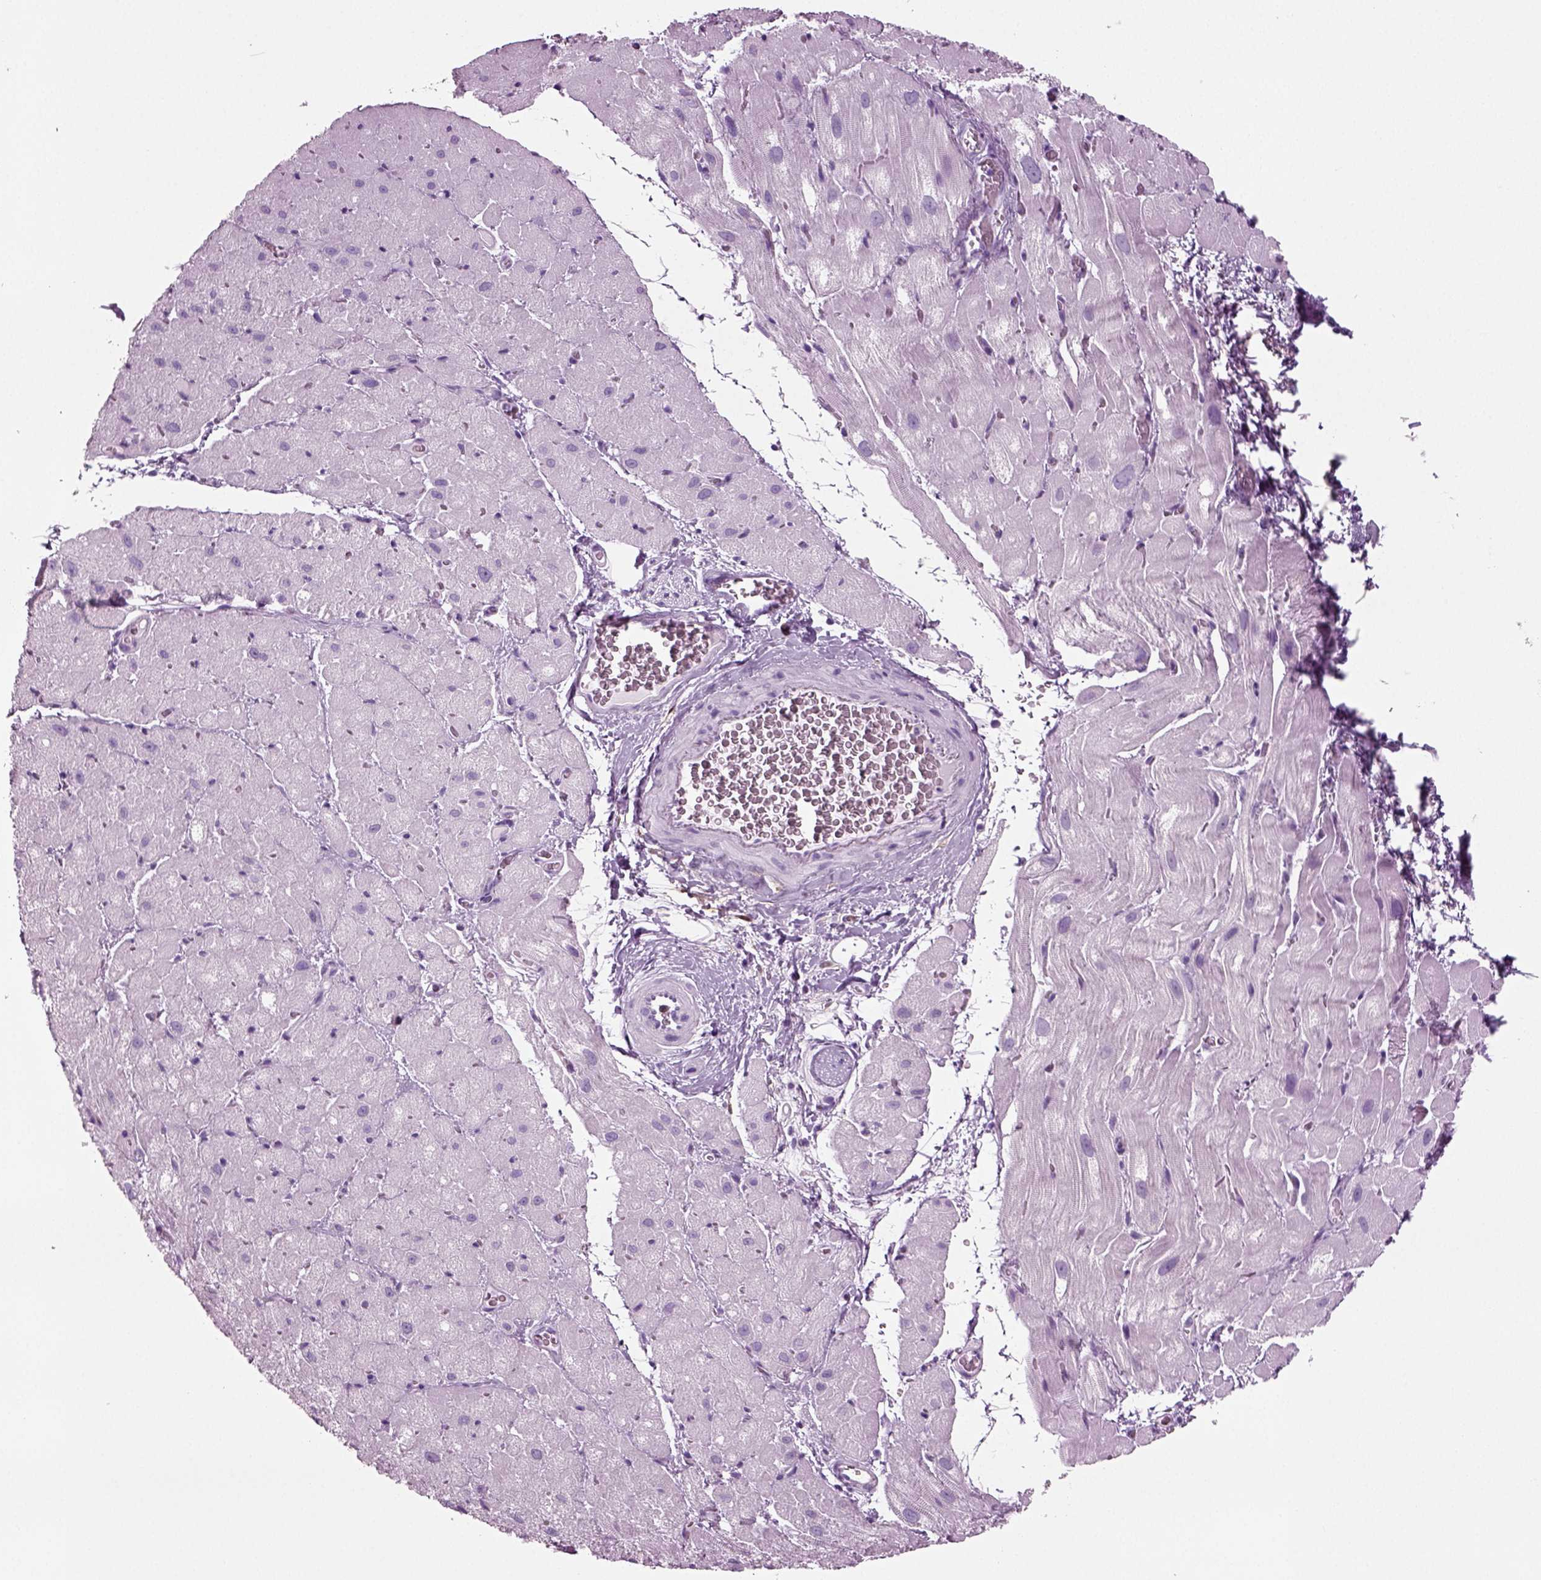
{"staining": {"intensity": "negative", "quantity": "none", "location": "none"}, "tissue": "heart muscle", "cell_type": "Cardiomyocytes", "image_type": "normal", "snomed": [{"axis": "morphology", "description": "Normal tissue, NOS"}, {"axis": "topography", "description": "Heart"}], "caption": "A high-resolution histopathology image shows IHC staining of normal heart muscle, which shows no significant expression in cardiomyocytes. Nuclei are stained in blue.", "gene": "CRABP1", "patient": {"sex": "male", "age": 61}}